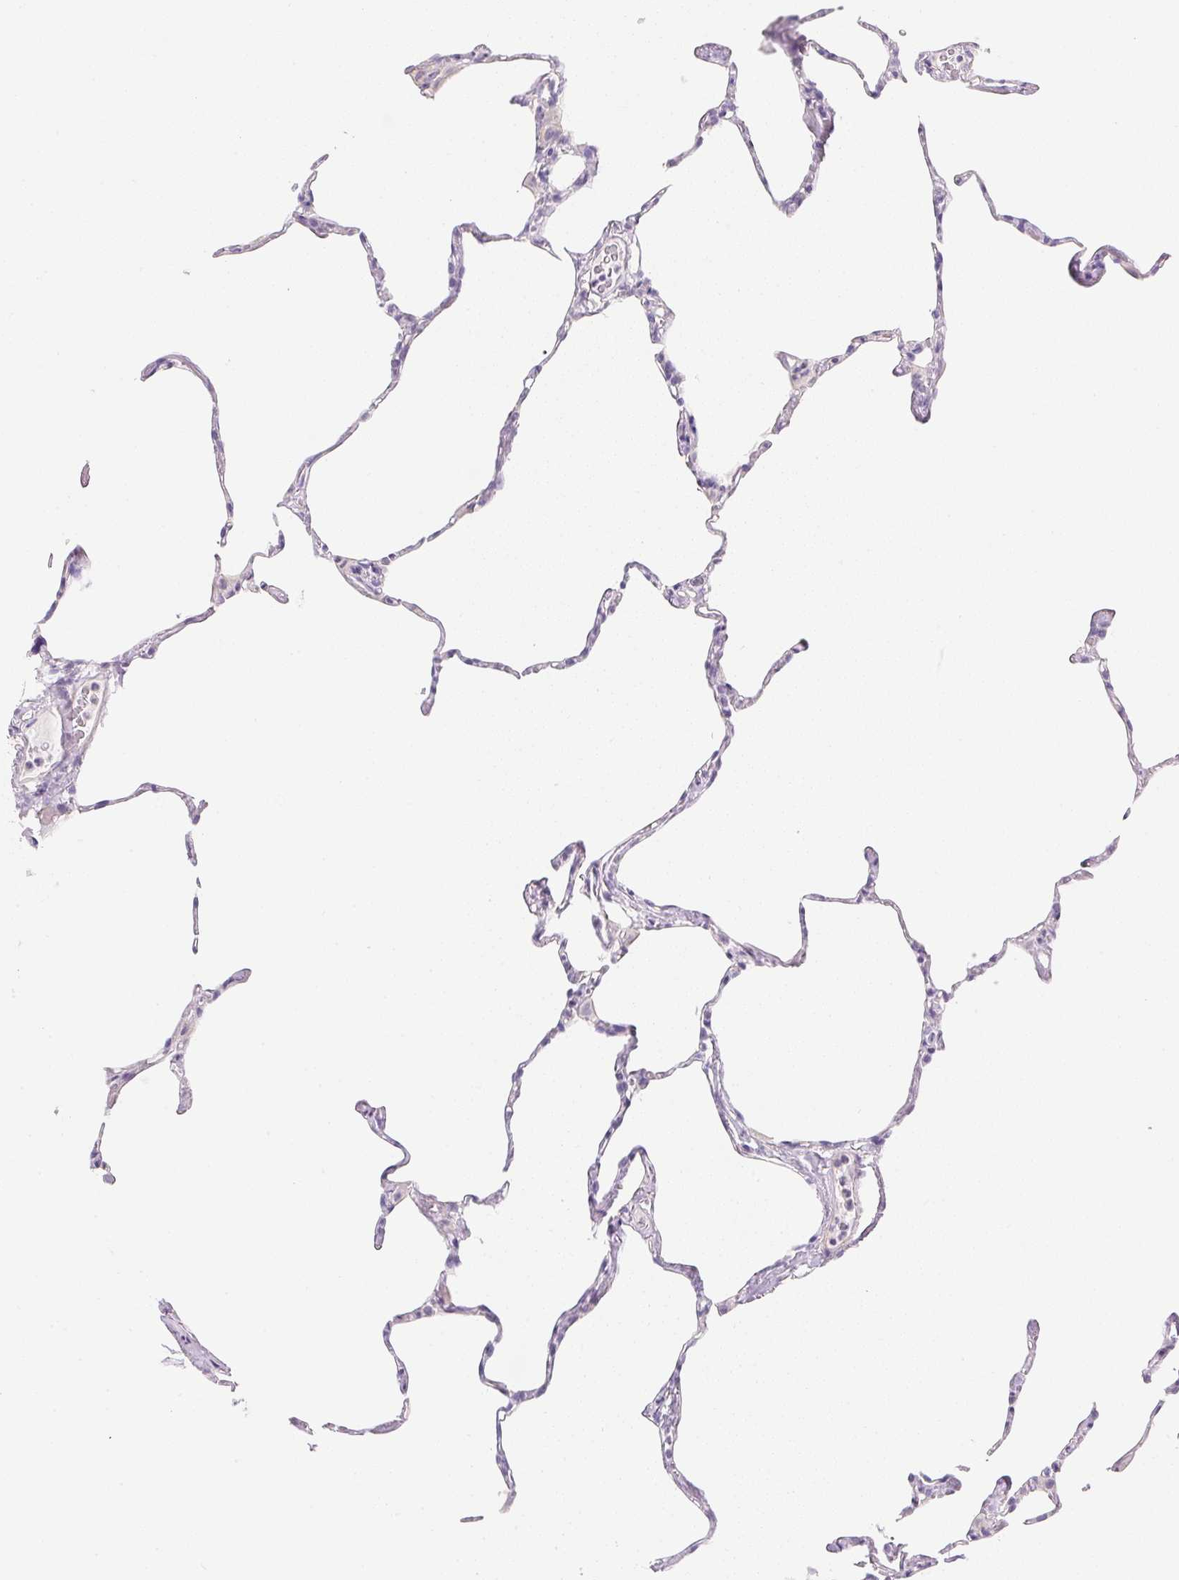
{"staining": {"intensity": "negative", "quantity": "none", "location": "none"}, "tissue": "lung", "cell_type": "Alveolar cells", "image_type": "normal", "snomed": [{"axis": "morphology", "description": "Normal tissue, NOS"}, {"axis": "topography", "description": "Lung"}], "caption": "Immunohistochemistry (IHC) image of benign lung stained for a protein (brown), which reveals no expression in alveolar cells. (Brightfield microscopy of DAB immunohistochemistry (IHC) at high magnification).", "gene": "KCNE2", "patient": {"sex": "male", "age": 65}}